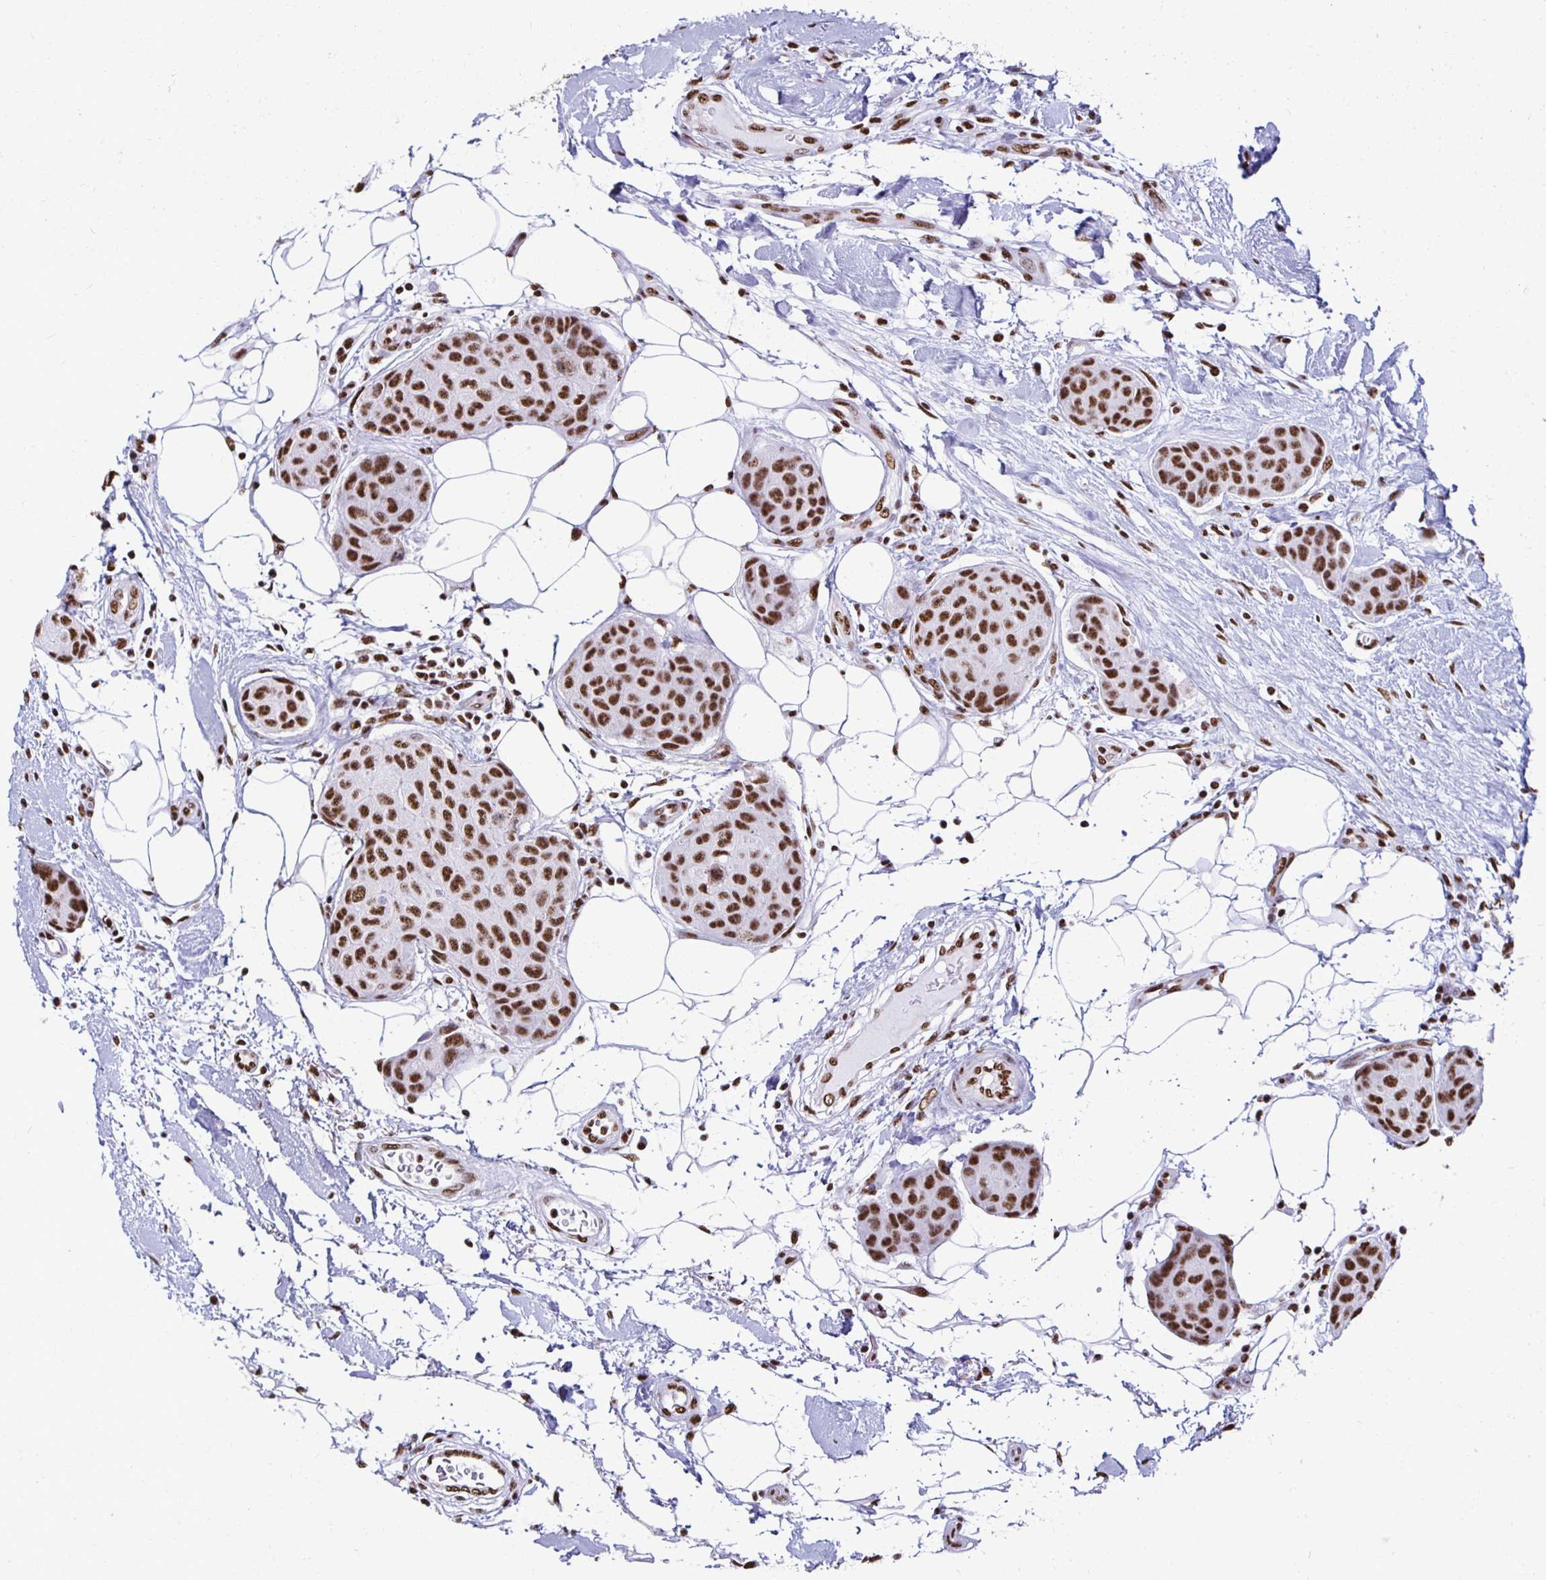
{"staining": {"intensity": "strong", "quantity": ">75%", "location": "nuclear"}, "tissue": "breast cancer", "cell_type": "Tumor cells", "image_type": "cancer", "snomed": [{"axis": "morphology", "description": "Duct carcinoma"}, {"axis": "topography", "description": "Breast"}, {"axis": "topography", "description": "Lymph node"}], "caption": "Brown immunohistochemical staining in human breast cancer displays strong nuclear positivity in approximately >75% of tumor cells.", "gene": "NONO", "patient": {"sex": "female", "age": 80}}